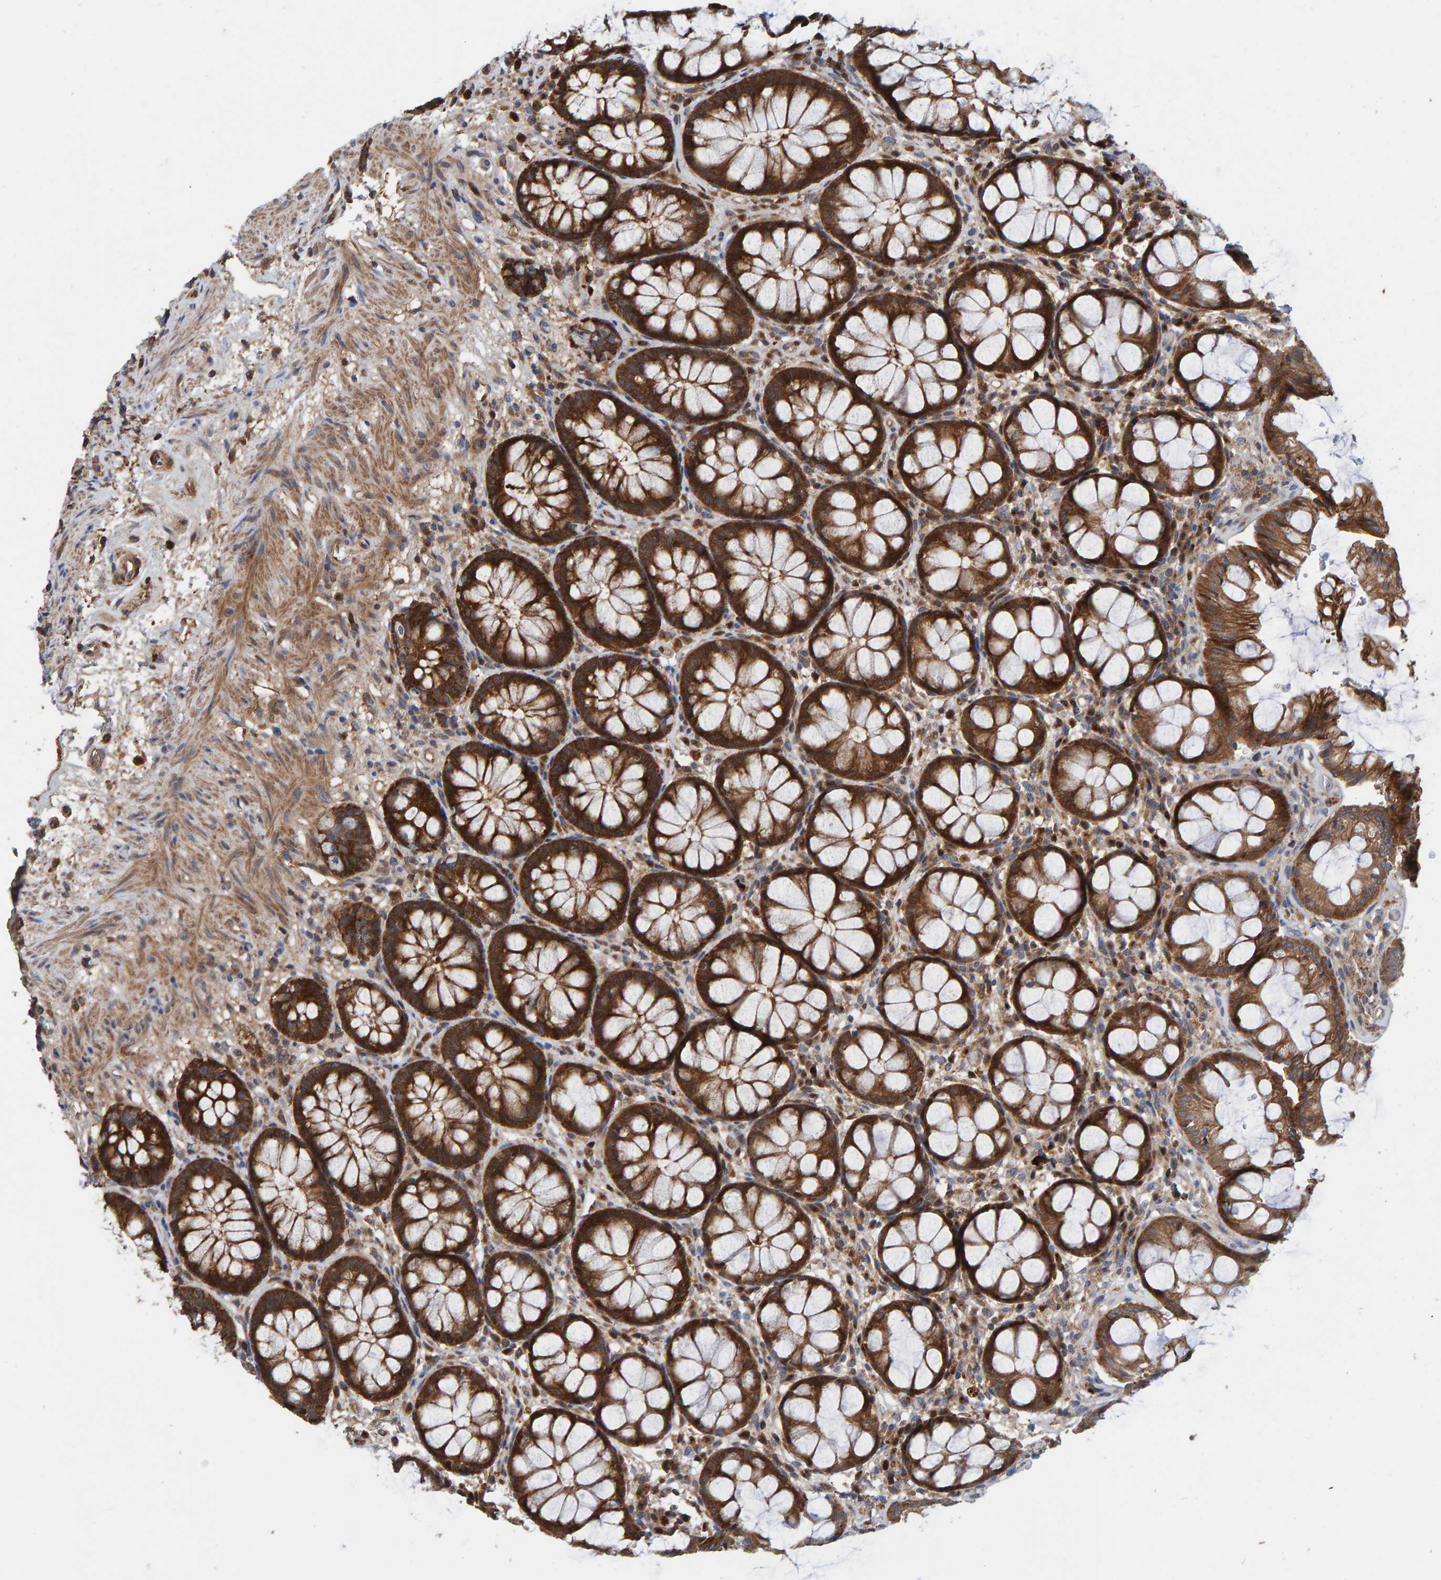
{"staining": {"intensity": "strong", "quantity": ">75%", "location": "cytoplasmic/membranous"}, "tissue": "rectum", "cell_type": "Glandular cells", "image_type": "normal", "snomed": [{"axis": "morphology", "description": "Normal tissue, NOS"}, {"axis": "topography", "description": "Rectum"}], "caption": "Immunohistochemistry histopathology image of benign rectum: human rectum stained using immunohistochemistry demonstrates high levels of strong protein expression localized specifically in the cytoplasmic/membranous of glandular cells, appearing as a cytoplasmic/membranous brown color.", "gene": "KIAA0753", "patient": {"sex": "male", "age": 64}}